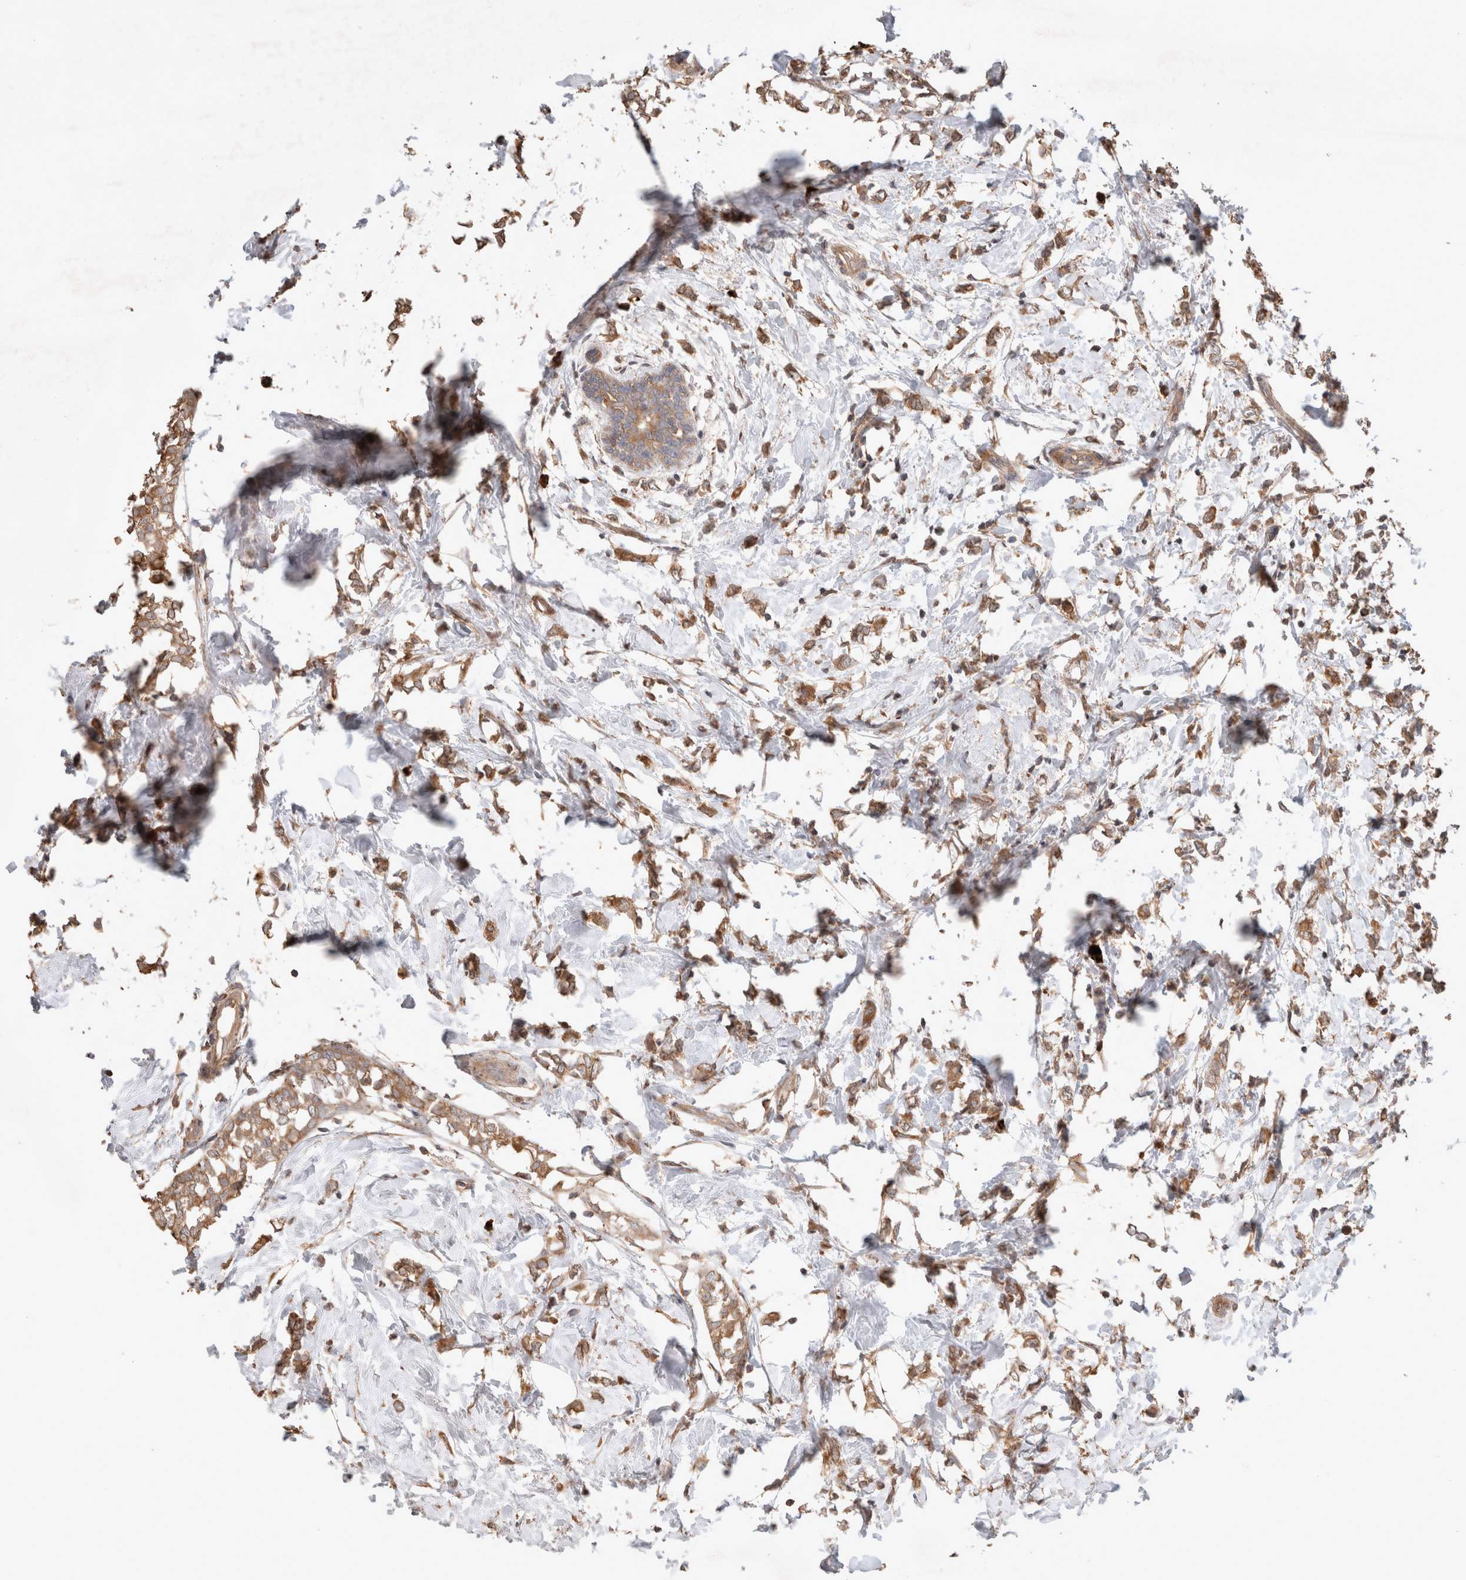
{"staining": {"intensity": "moderate", "quantity": ">75%", "location": "cytoplasmic/membranous"}, "tissue": "breast cancer", "cell_type": "Tumor cells", "image_type": "cancer", "snomed": [{"axis": "morphology", "description": "Normal tissue, NOS"}, {"axis": "morphology", "description": "Lobular carcinoma"}, {"axis": "topography", "description": "Breast"}], "caption": "High-power microscopy captured an immunohistochemistry (IHC) photomicrograph of lobular carcinoma (breast), revealing moderate cytoplasmic/membranous positivity in about >75% of tumor cells.", "gene": "HROB", "patient": {"sex": "female", "age": 47}}